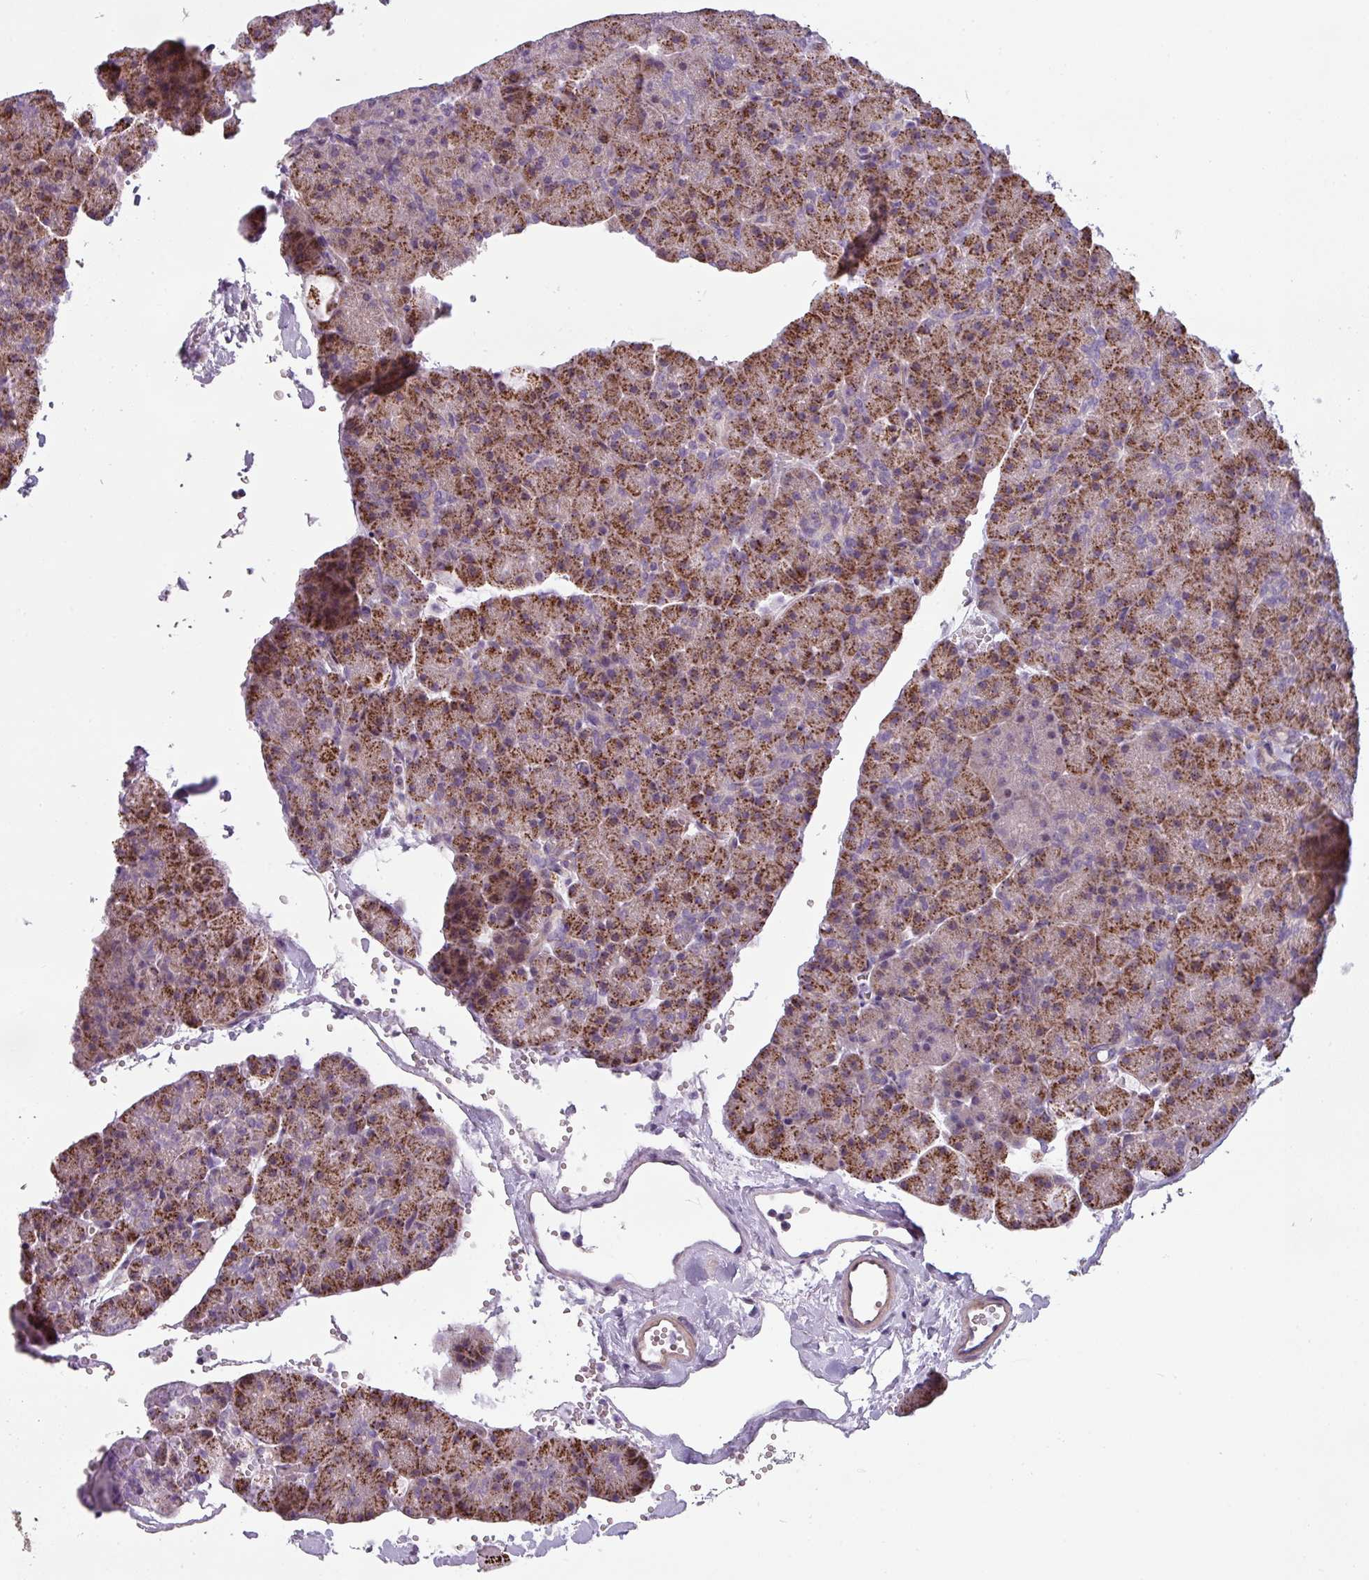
{"staining": {"intensity": "strong", "quantity": "25%-75%", "location": "cytoplasmic/membranous"}, "tissue": "pancreas", "cell_type": "Exocrine glandular cells", "image_type": "normal", "snomed": [{"axis": "morphology", "description": "Normal tissue, NOS"}, {"axis": "topography", "description": "Pancreas"}], "caption": "Immunohistochemistry (DAB) staining of benign pancreas reveals strong cytoplasmic/membranous protein staining in about 25%-75% of exocrine glandular cells. The protein of interest is stained brown, and the nuclei are stained in blue (DAB IHC with brightfield microscopy, high magnification).", "gene": "CHRDL1", "patient": {"sex": "male", "age": 36}}